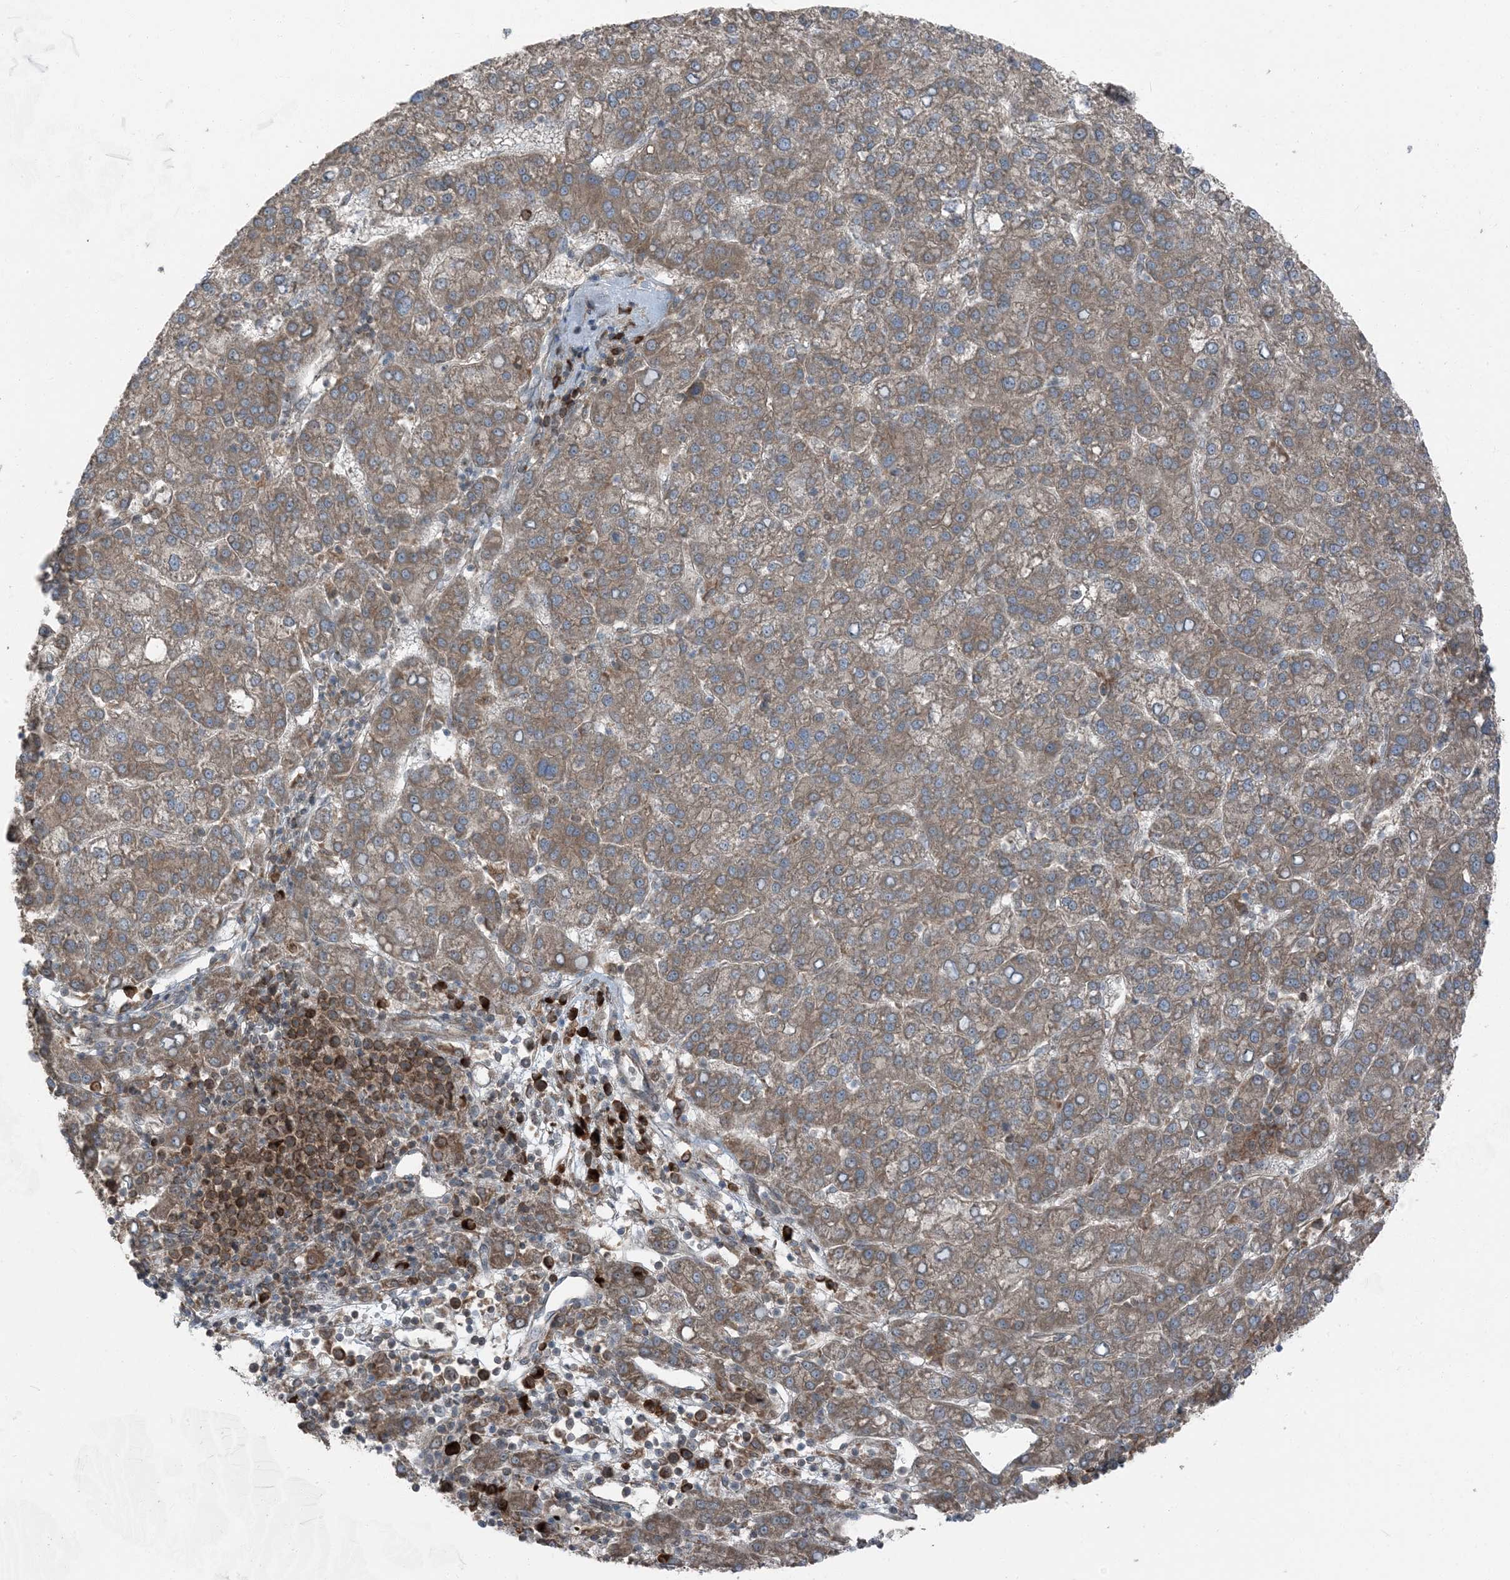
{"staining": {"intensity": "weak", "quantity": ">75%", "location": "cytoplasmic/membranous"}, "tissue": "liver cancer", "cell_type": "Tumor cells", "image_type": "cancer", "snomed": [{"axis": "morphology", "description": "Carcinoma, Hepatocellular, NOS"}, {"axis": "topography", "description": "Liver"}], "caption": "A histopathology image showing weak cytoplasmic/membranous positivity in about >75% of tumor cells in hepatocellular carcinoma (liver), as visualized by brown immunohistochemical staining.", "gene": "RAB3GAP1", "patient": {"sex": "female", "age": 58}}